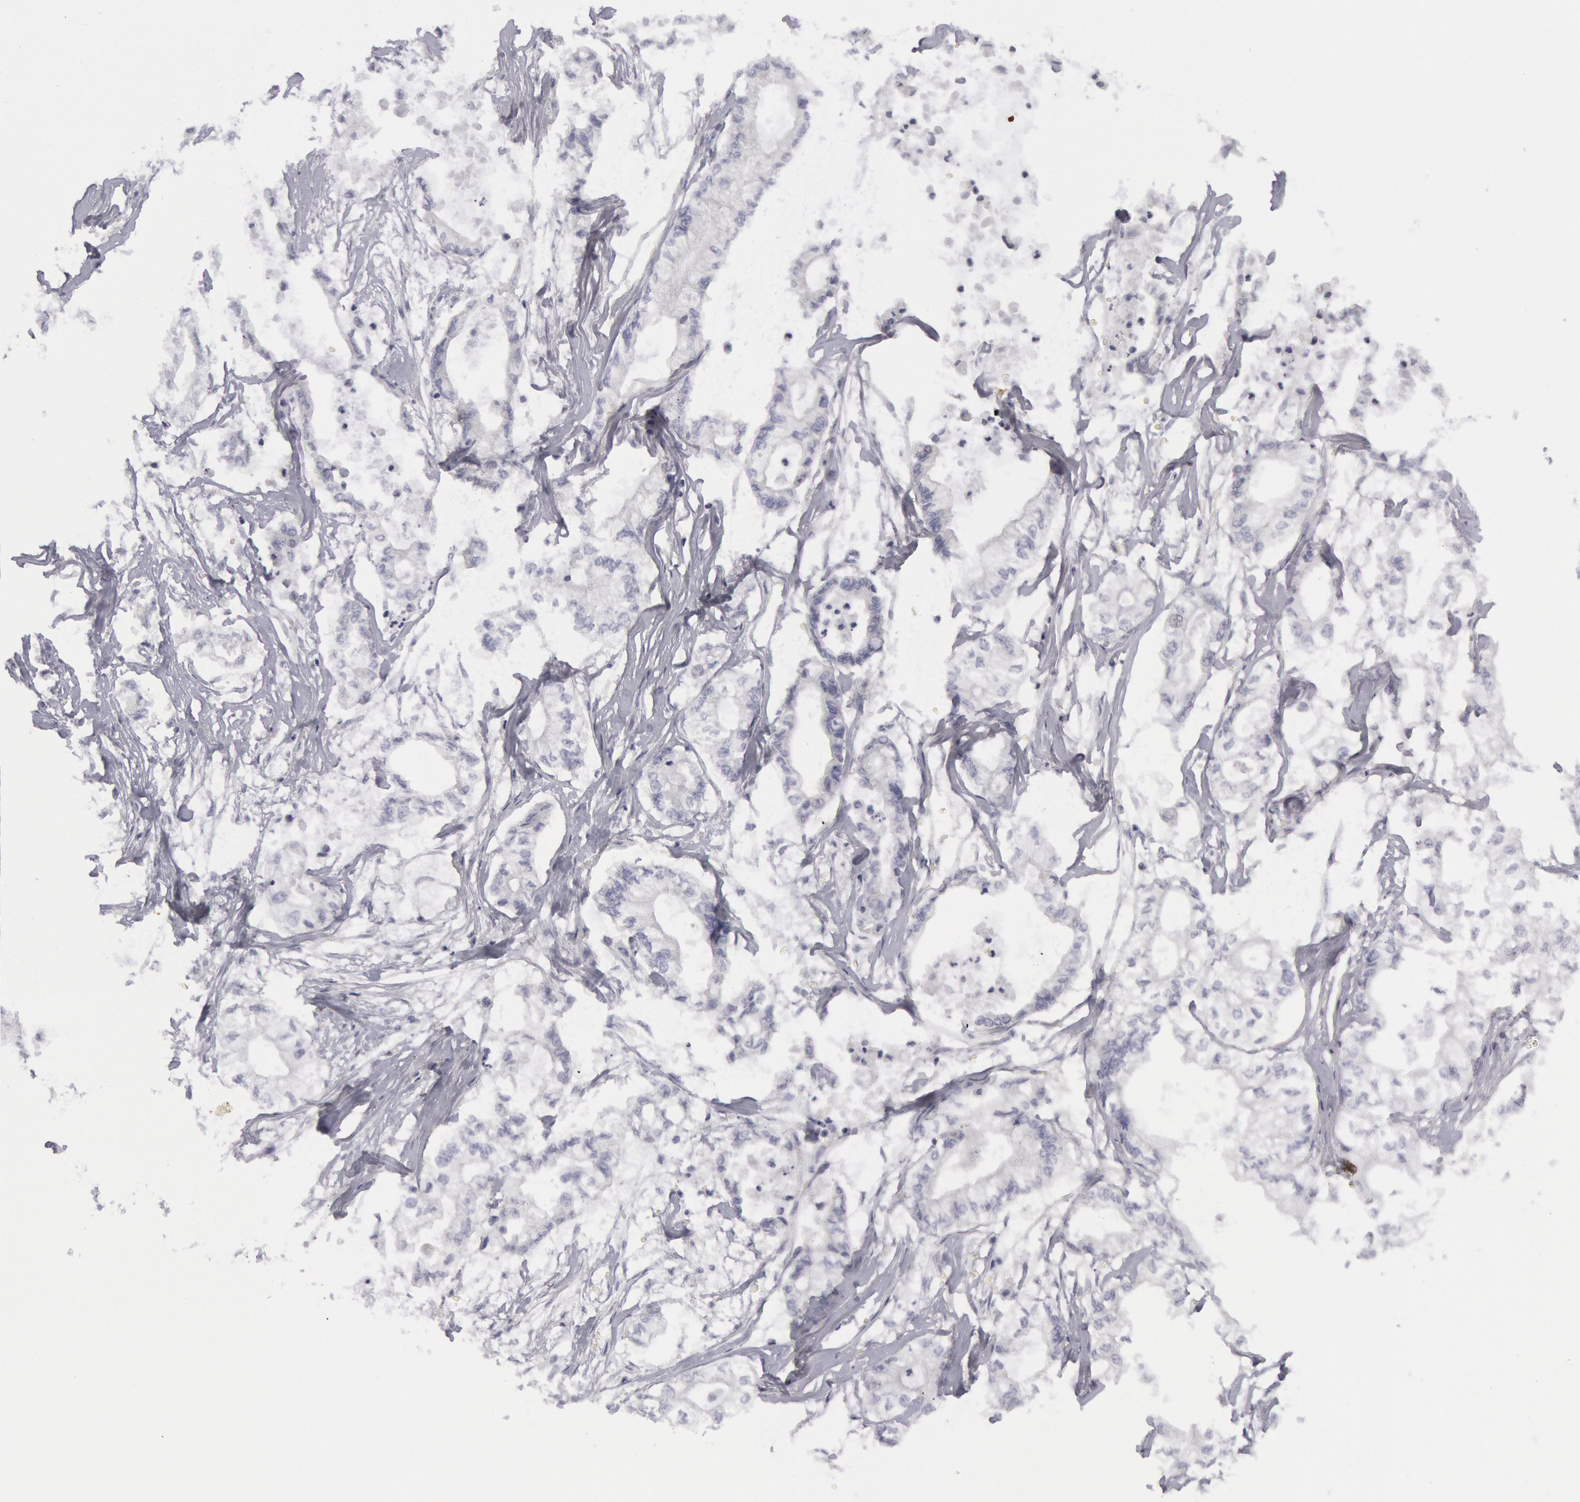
{"staining": {"intensity": "negative", "quantity": "none", "location": "none"}, "tissue": "pancreatic cancer", "cell_type": "Tumor cells", "image_type": "cancer", "snomed": [{"axis": "morphology", "description": "Adenocarcinoma, NOS"}, {"axis": "topography", "description": "Pancreas"}], "caption": "Immunohistochemical staining of pancreatic adenocarcinoma exhibits no significant positivity in tumor cells.", "gene": "FHL1", "patient": {"sex": "male", "age": 79}}